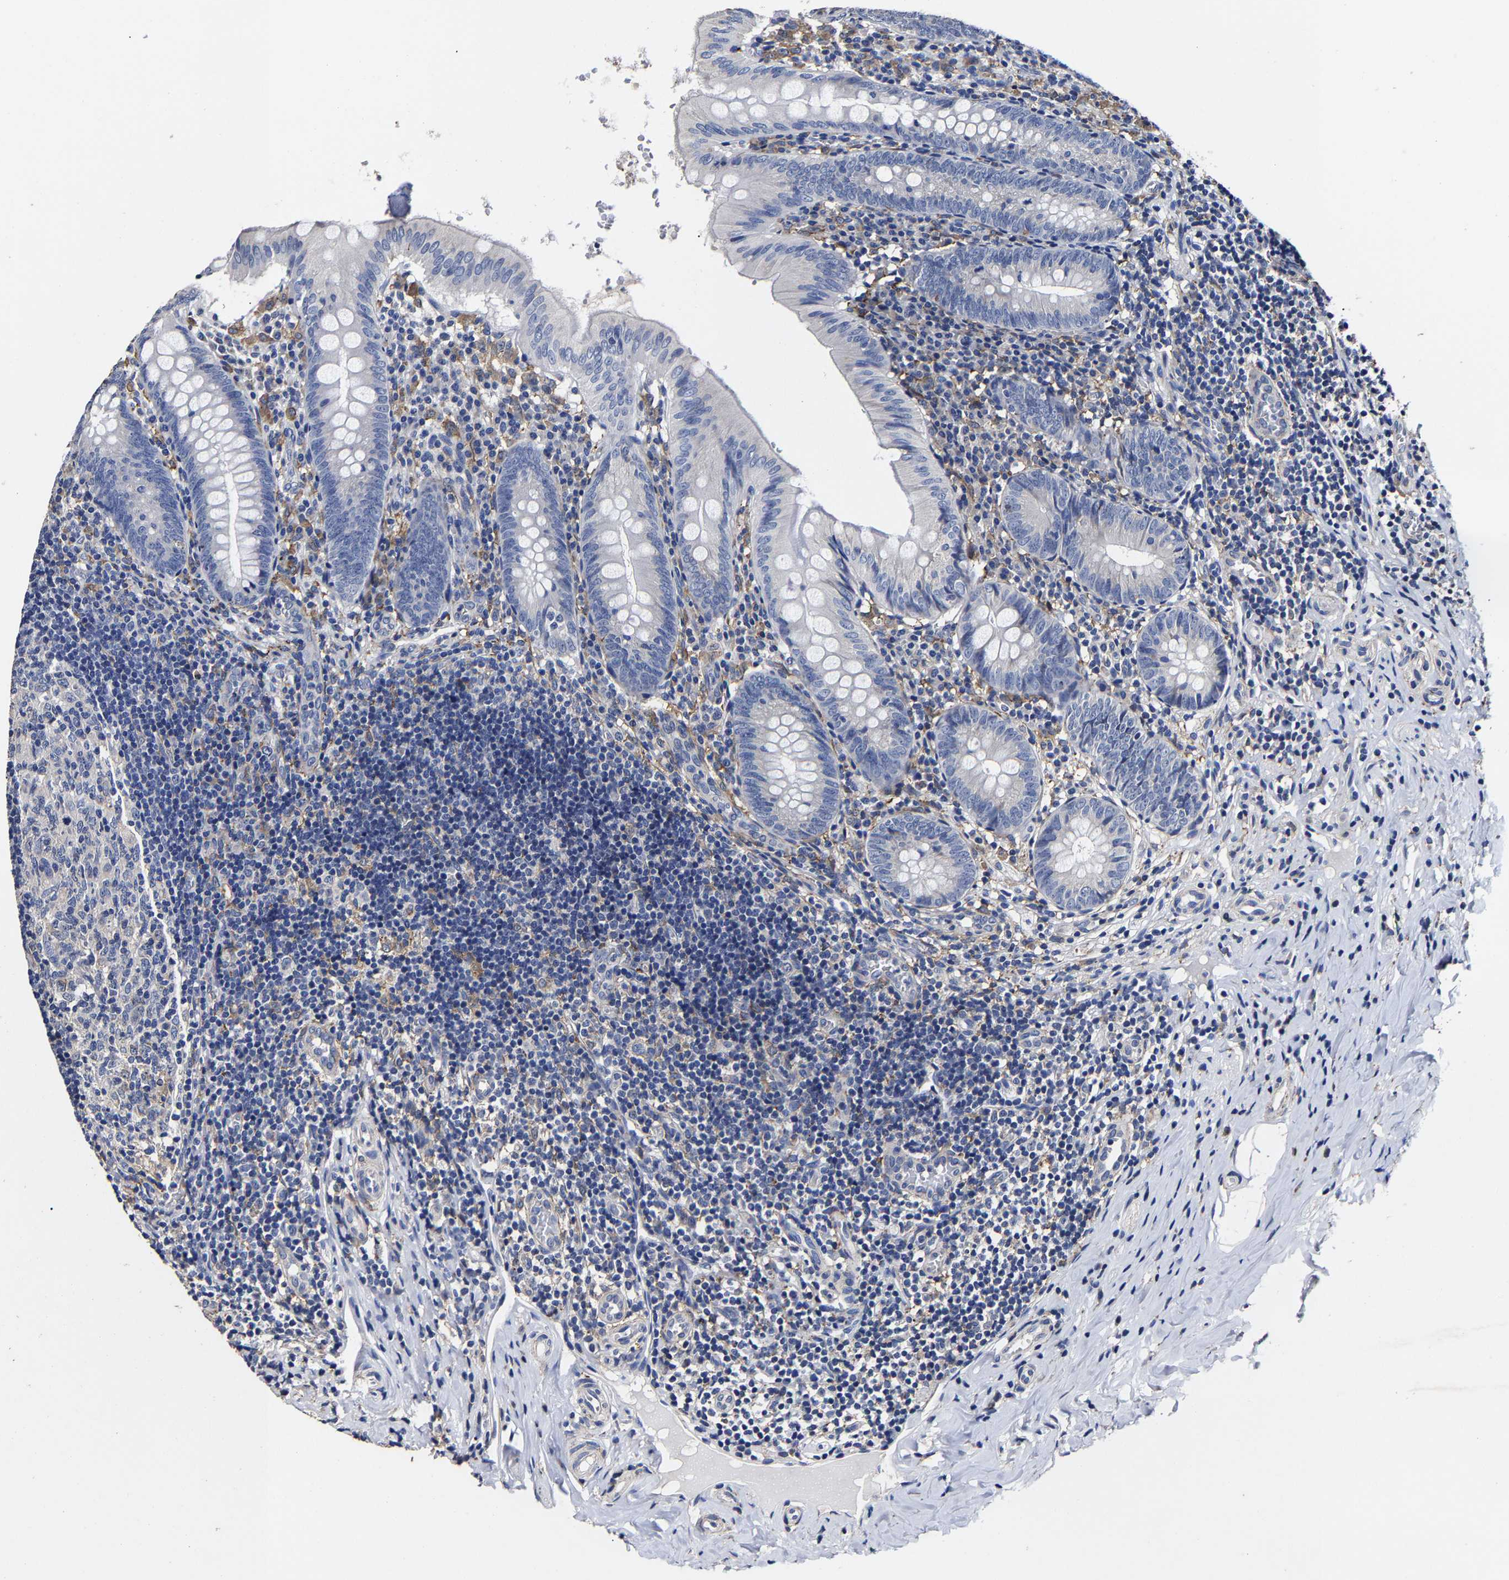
{"staining": {"intensity": "negative", "quantity": "none", "location": "none"}, "tissue": "appendix", "cell_type": "Glandular cells", "image_type": "normal", "snomed": [{"axis": "morphology", "description": "Normal tissue, NOS"}, {"axis": "topography", "description": "Appendix"}], "caption": "The image demonstrates no staining of glandular cells in normal appendix.", "gene": "AASS", "patient": {"sex": "male", "age": 8}}